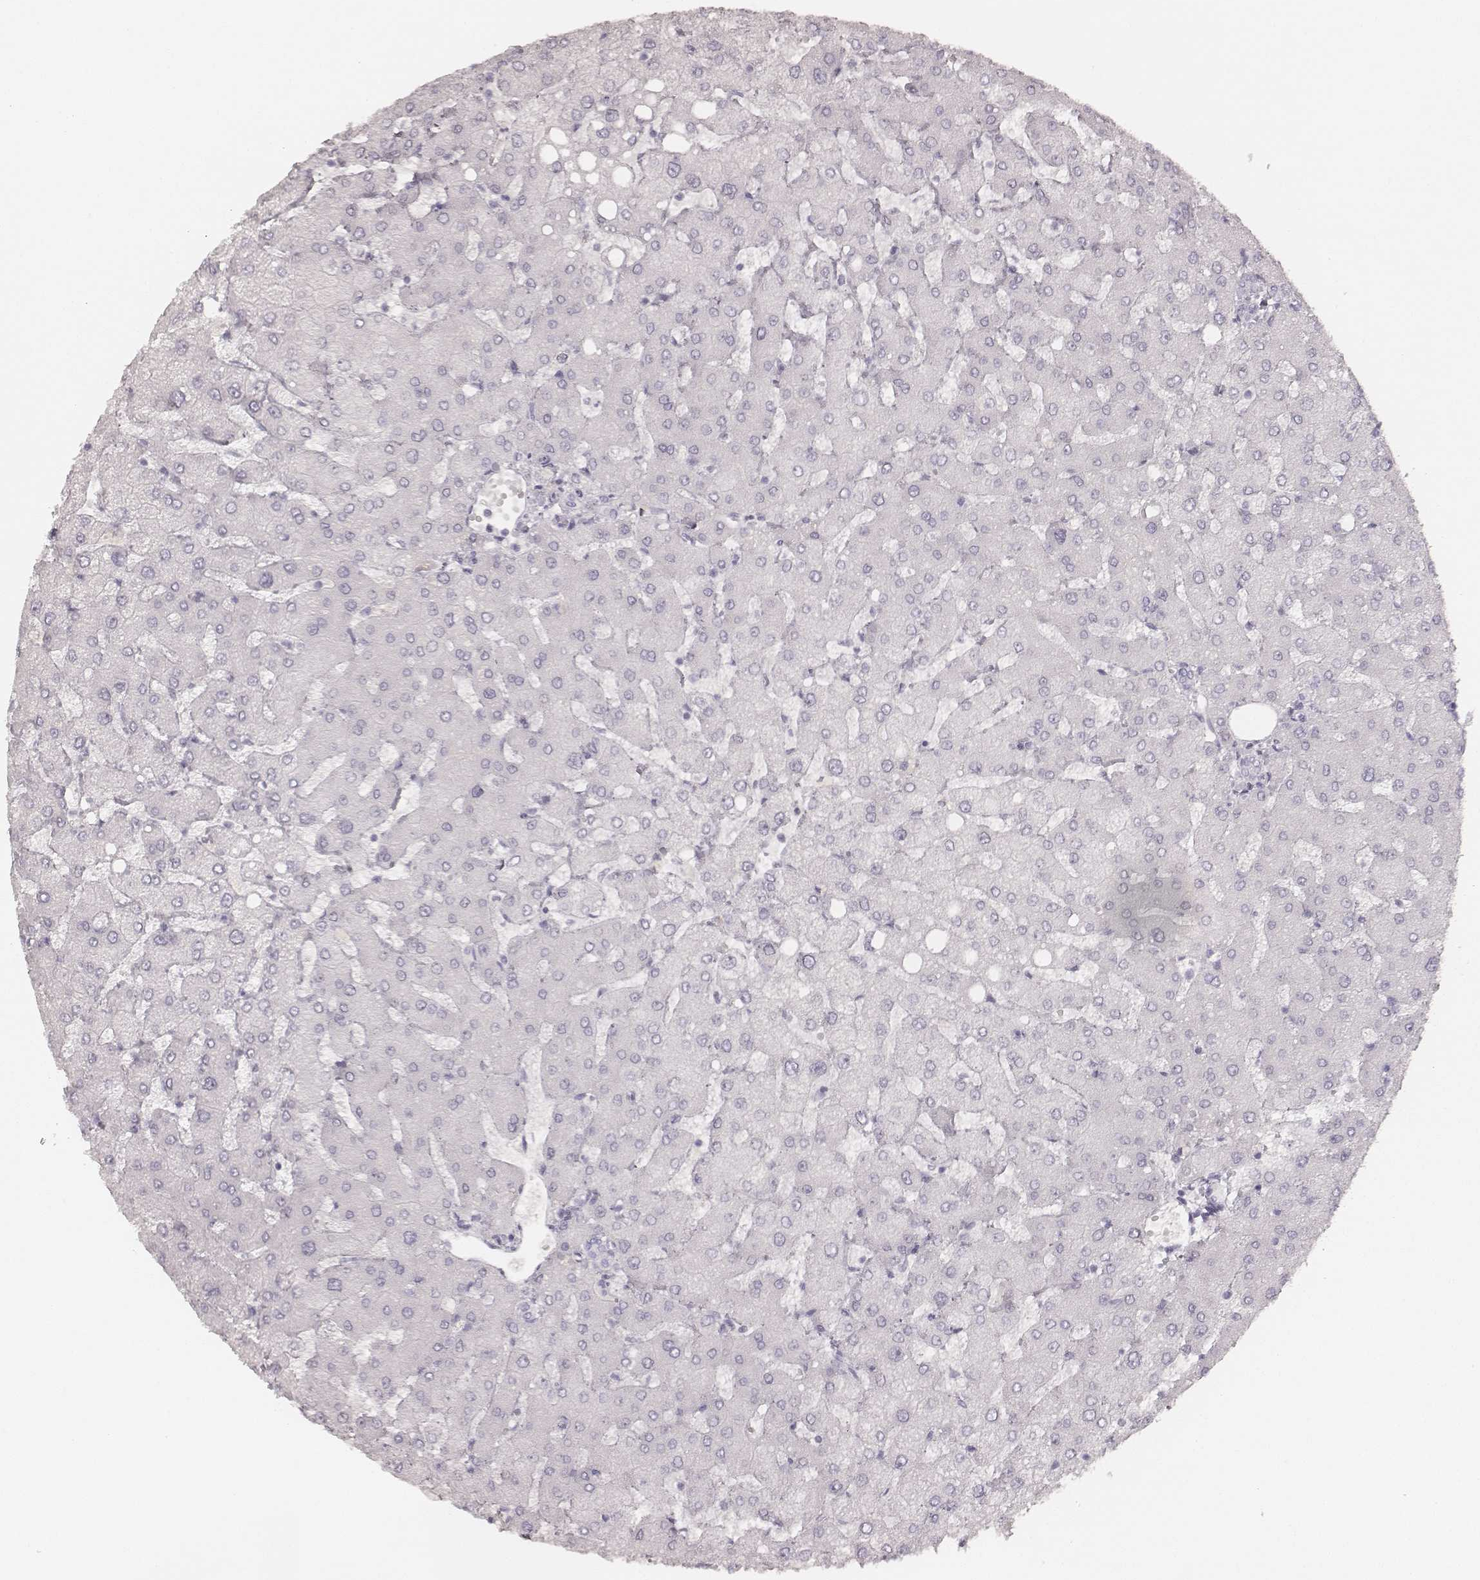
{"staining": {"intensity": "negative", "quantity": "none", "location": "none"}, "tissue": "liver", "cell_type": "Cholangiocytes", "image_type": "normal", "snomed": [{"axis": "morphology", "description": "Normal tissue, NOS"}, {"axis": "topography", "description": "Liver"}], "caption": "Micrograph shows no significant protein expression in cholangiocytes of unremarkable liver.", "gene": "KRT72", "patient": {"sex": "female", "age": 54}}